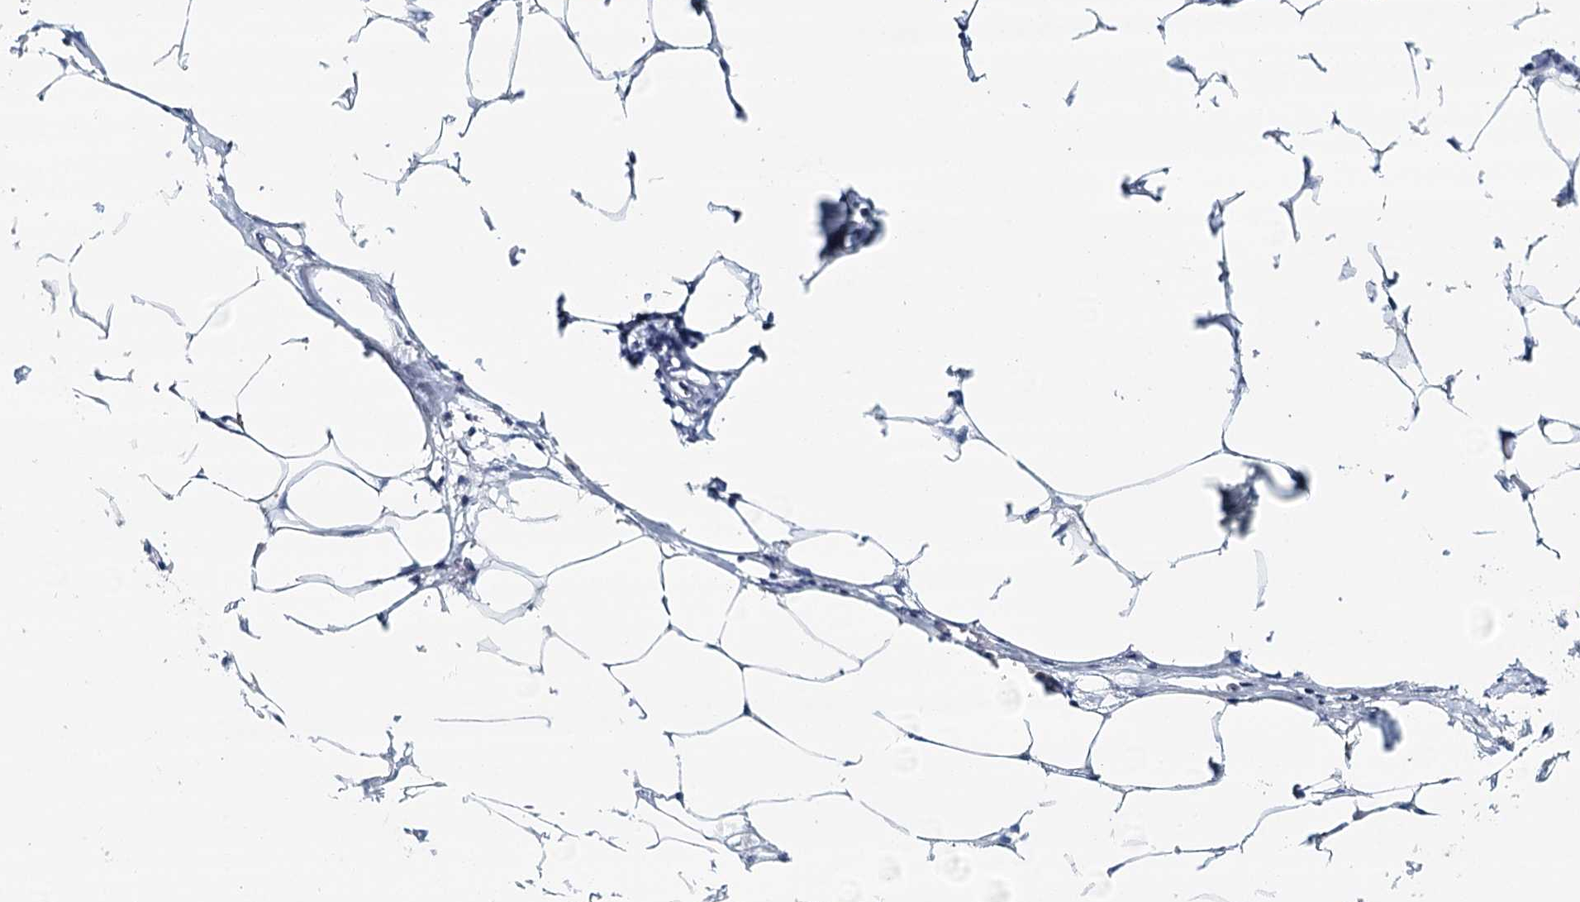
{"staining": {"intensity": "negative", "quantity": "none", "location": "none"}, "tissue": "endometrial cancer", "cell_type": "Tumor cells", "image_type": "cancer", "snomed": [{"axis": "morphology", "description": "Adenocarcinoma, NOS"}, {"axis": "morphology", "description": "Adenocarcinoma, metastatic, NOS"}, {"axis": "topography", "description": "Adipose tissue"}, {"axis": "topography", "description": "Endometrium"}], "caption": "IHC micrograph of neoplastic tissue: endometrial cancer (adenocarcinoma) stained with DAB shows no significant protein positivity in tumor cells.", "gene": "RBM43", "patient": {"sex": "female", "age": 67}}